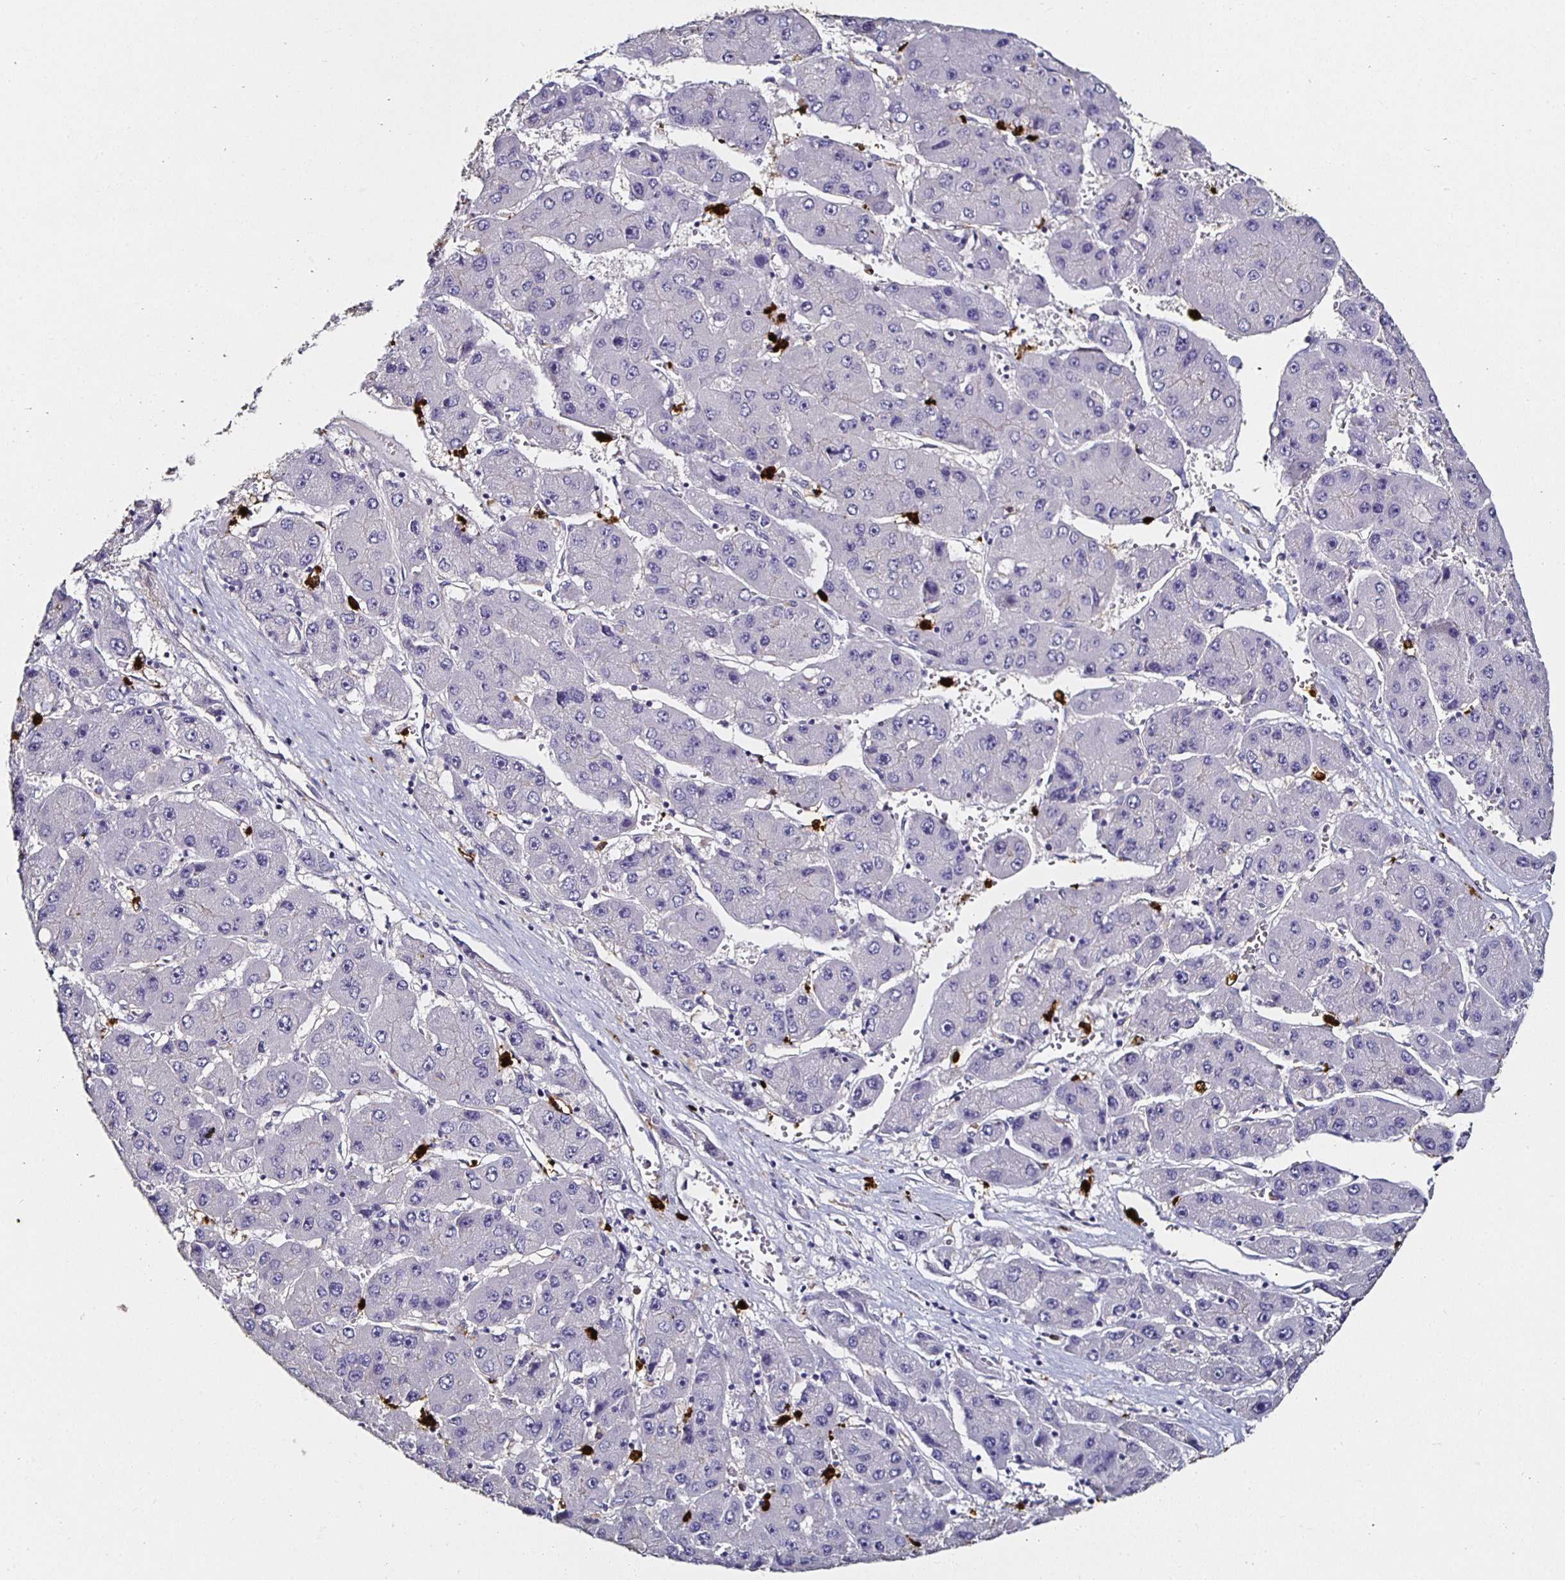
{"staining": {"intensity": "negative", "quantity": "none", "location": "none"}, "tissue": "liver cancer", "cell_type": "Tumor cells", "image_type": "cancer", "snomed": [{"axis": "morphology", "description": "Carcinoma, Hepatocellular, NOS"}, {"axis": "topography", "description": "Liver"}], "caption": "A micrograph of human liver cancer (hepatocellular carcinoma) is negative for staining in tumor cells.", "gene": "TLR4", "patient": {"sex": "female", "age": 61}}